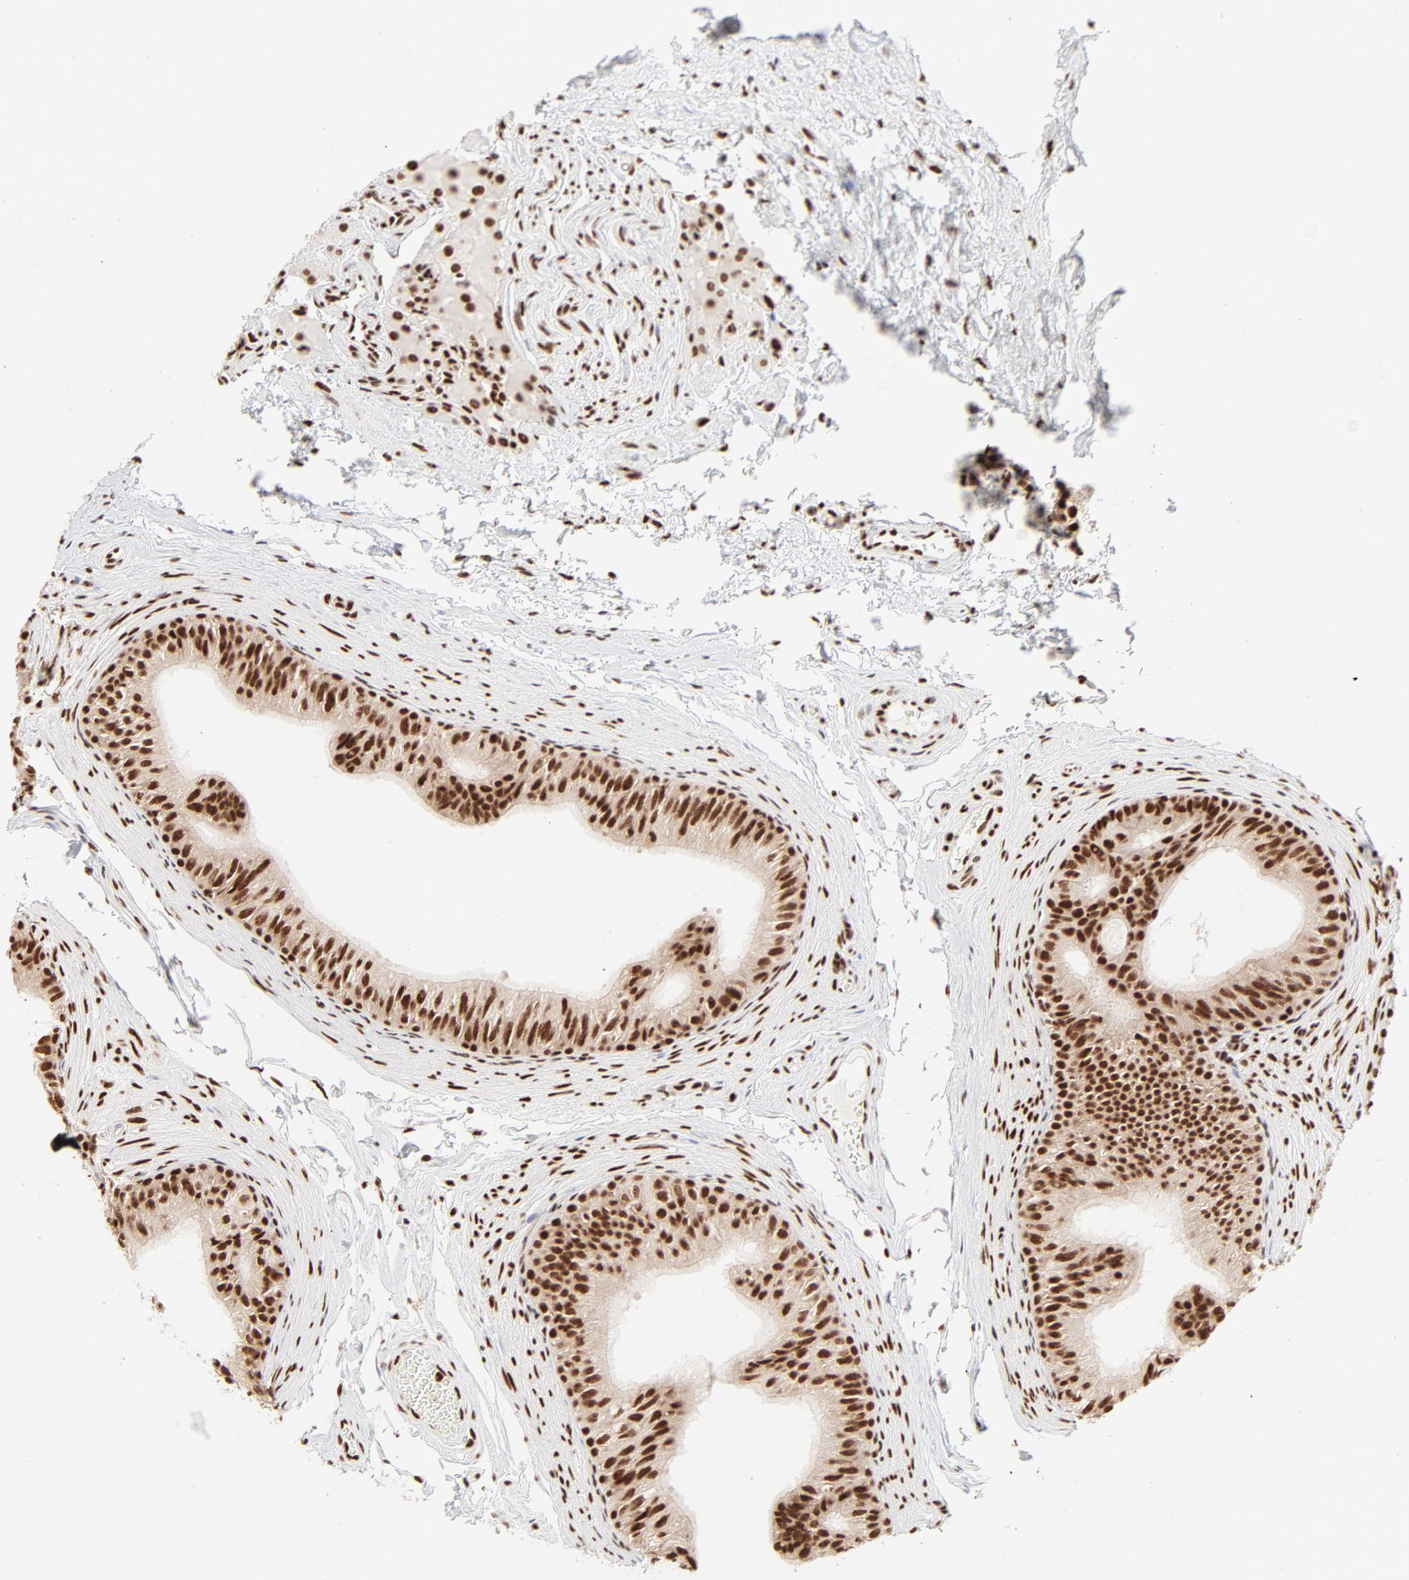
{"staining": {"intensity": "strong", "quantity": ">75%", "location": "nuclear"}, "tissue": "epididymis", "cell_type": "Glandular cells", "image_type": "normal", "snomed": [{"axis": "morphology", "description": "Normal tissue, NOS"}, {"axis": "topography", "description": "Testis"}, {"axis": "topography", "description": "Epididymis"}], "caption": "Protein expression analysis of normal epididymis displays strong nuclear staining in approximately >75% of glandular cells. (DAB IHC with brightfield microscopy, high magnification).", "gene": "TARDBP", "patient": {"sex": "male", "age": 36}}